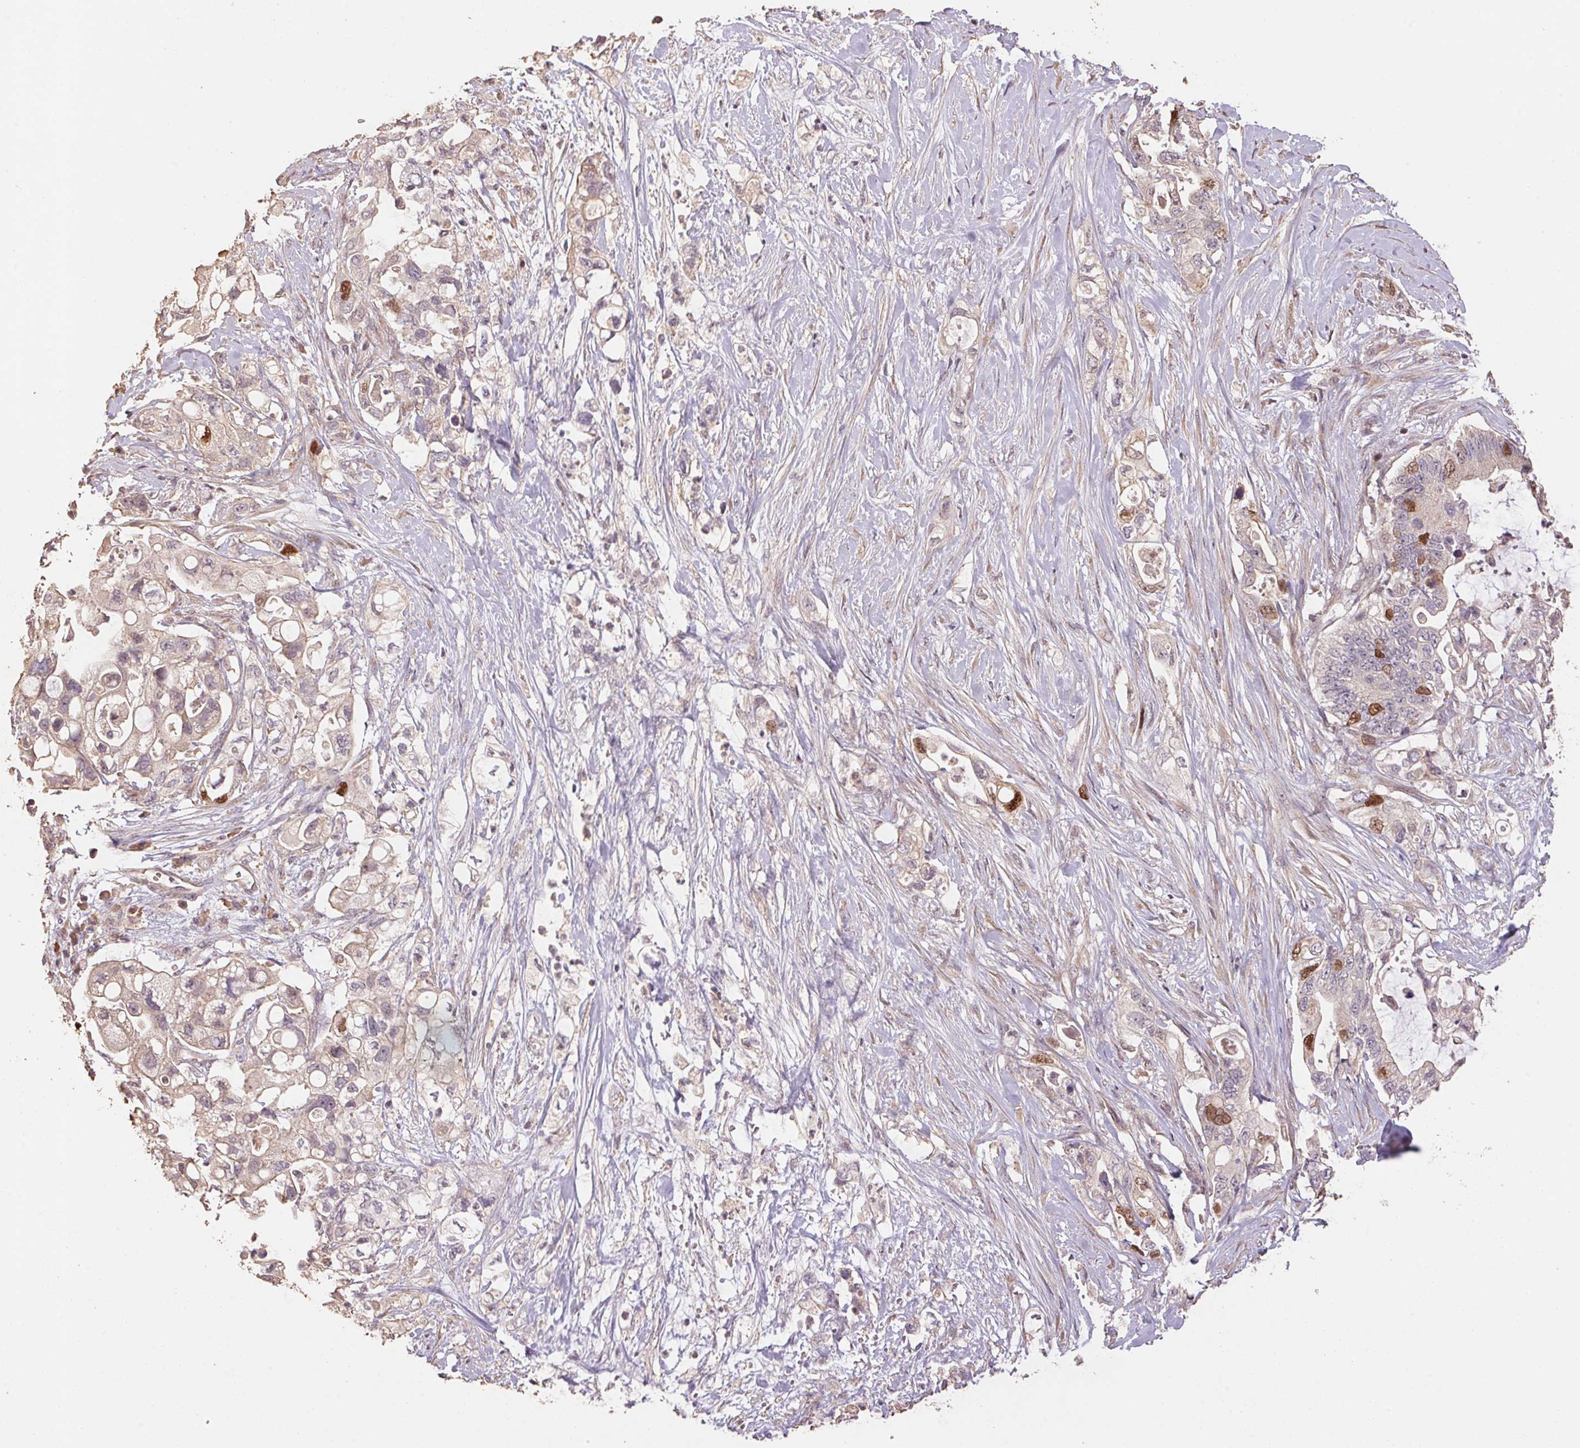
{"staining": {"intensity": "strong", "quantity": "<25%", "location": "nuclear"}, "tissue": "pancreatic cancer", "cell_type": "Tumor cells", "image_type": "cancer", "snomed": [{"axis": "morphology", "description": "Adenocarcinoma, NOS"}, {"axis": "topography", "description": "Pancreas"}], "caption": "Immunohistochemistry photomicrograph of human pancreatic cancer stained for a protein (brown), which reveals medium levels of strong nuclear expression in about <25% of tumor cells.", "gene": "CENPF", "patient": {"sex": "female", "age": 72}}